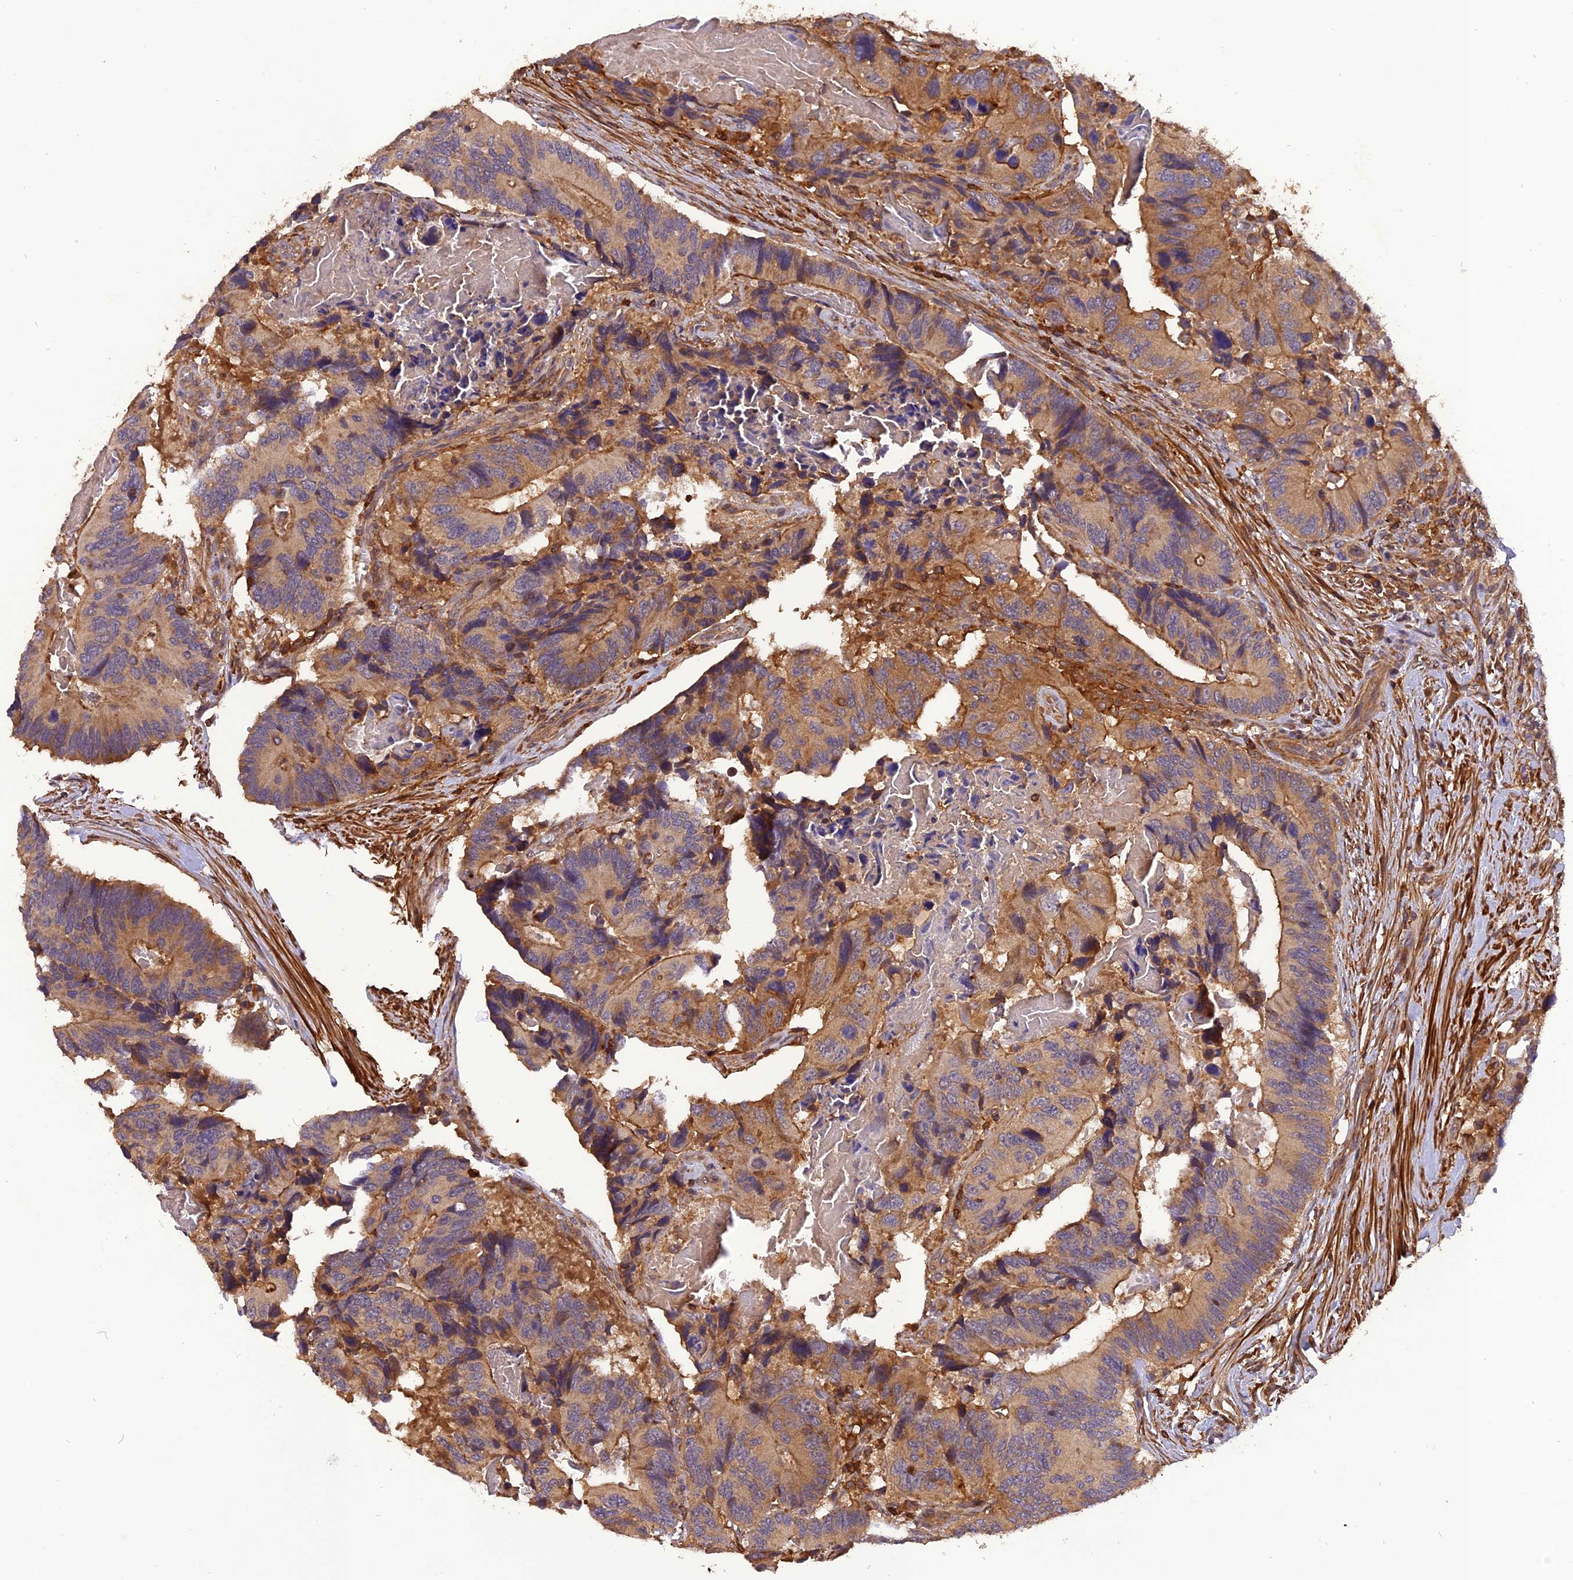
{"staining": {"intensity": "moderate", "quantity": ">75%", "location": "cytoplasmic/membranous"}, "tissue": "colorectal cancer", "cell_type": "Tumor cells", "image_type": "cancer", "snomed": [{"axis": "morphology", "description": "Adenocarcinoma, NOS"}, {"axis": "topography", "description": "Colon"}], "caption": "The immunohistochemical stain highlights moderate cytoplasmic/membranous positivity in tumor cells of colorectal adenocarcinoma tissue.", "gene": "STOML1", "patient": {"sex": "male", "age": 84}}